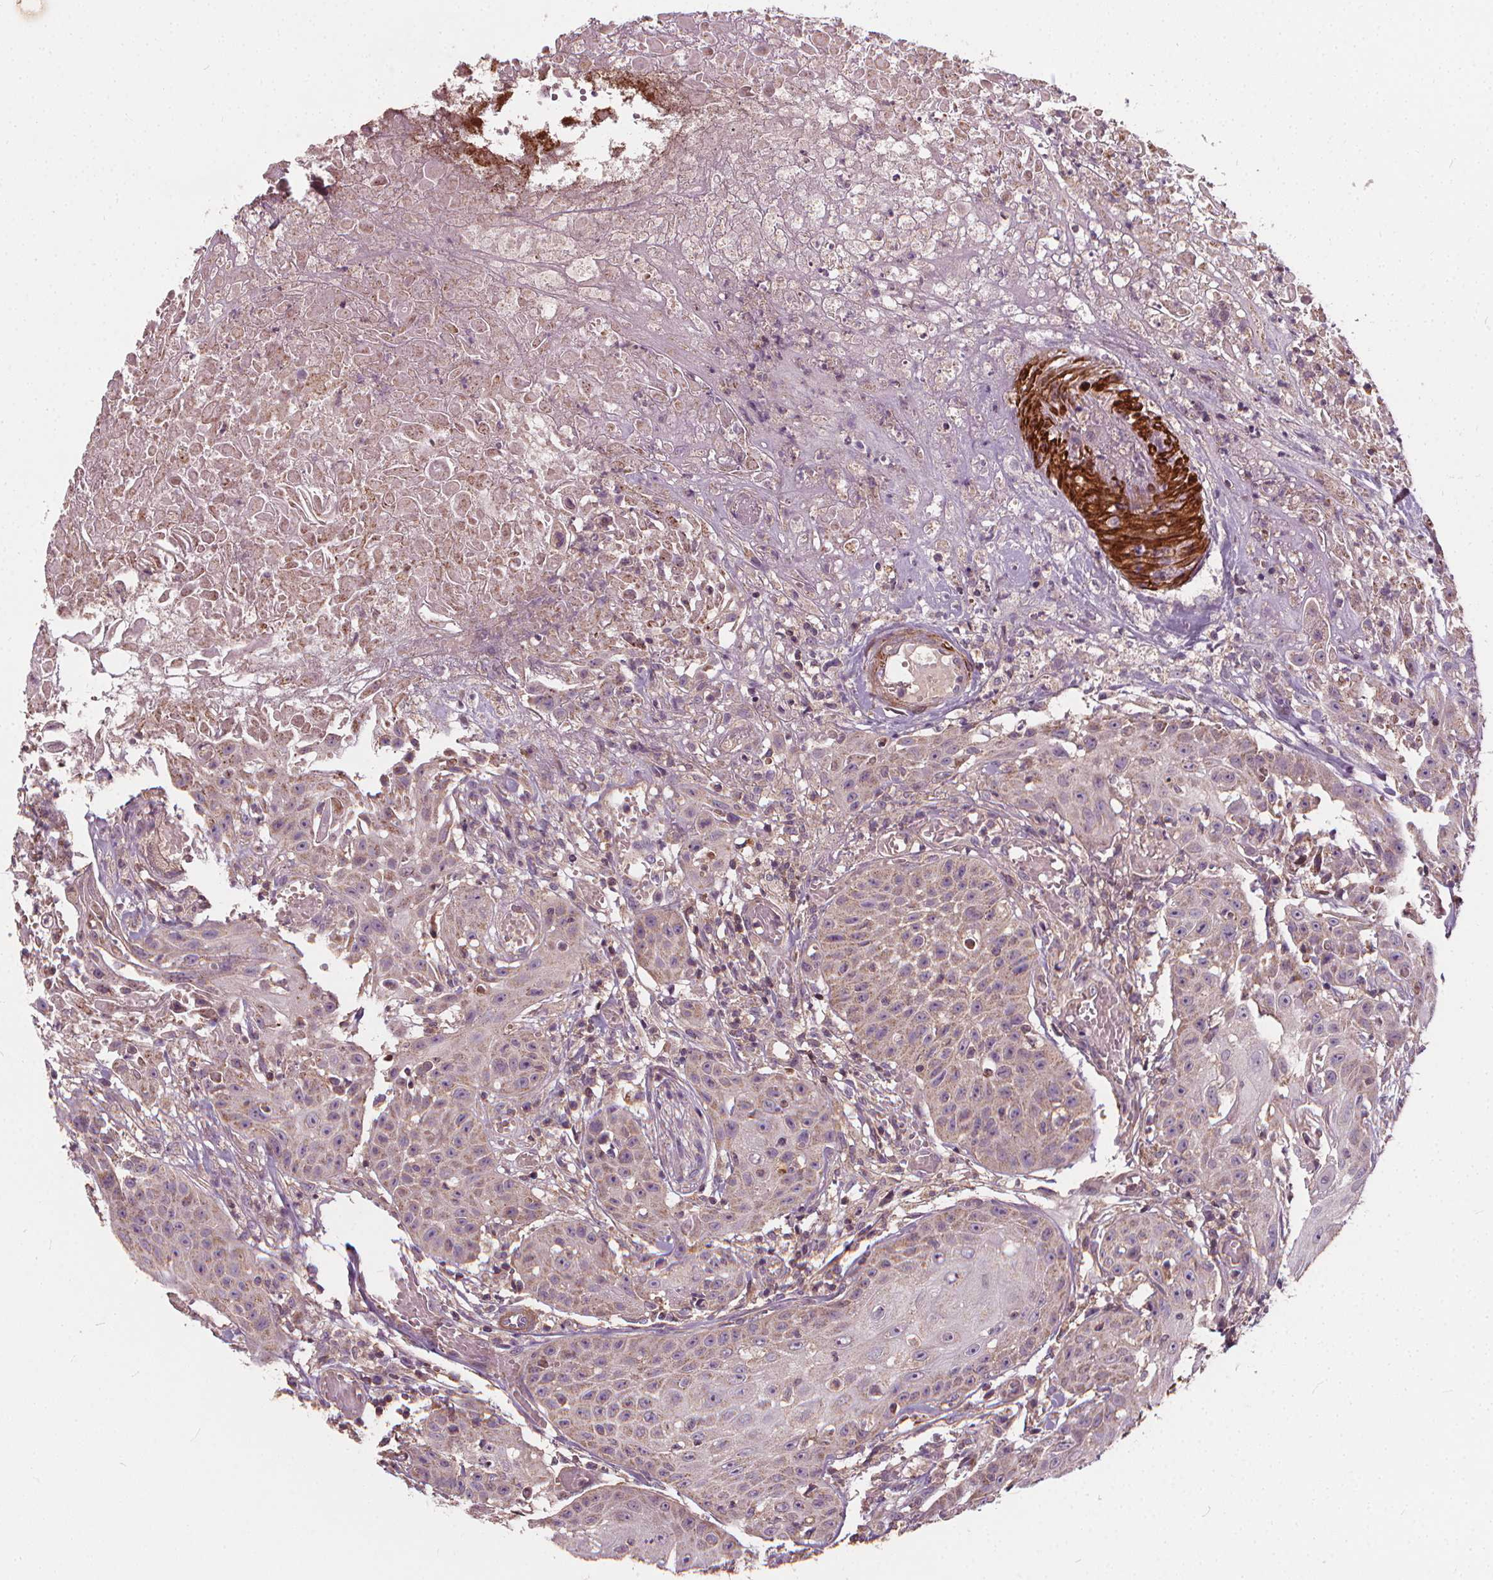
{"staining": {"intensity": "weak", "quantity": "25%-75%", "location": "cytoplasmic/membranous"}, "tissue": "head and neck cancer", "cell_type": "Tumor cells", "image_type": "cancer", "snomed": [{"axis": "morphology", "description": "Squamous cell carcinoma, NOS"}, {"axis": "topography", "description": "Oral tissue"}, {"axis": "topography", "description": "Head-Neck"}], "caption": "IHC photomicrograph of neoplastic tissue: human squamous cell carcinoma (head and neck) stained using IHC shows low levels of weak protein expression localized specifically in the cytoplasmic/membranous of tumor cells, appearing as a cytoplasmic/membranous brown color.", "gene": "ORAI2", "patient": {"sex": "female", "age": 55}}